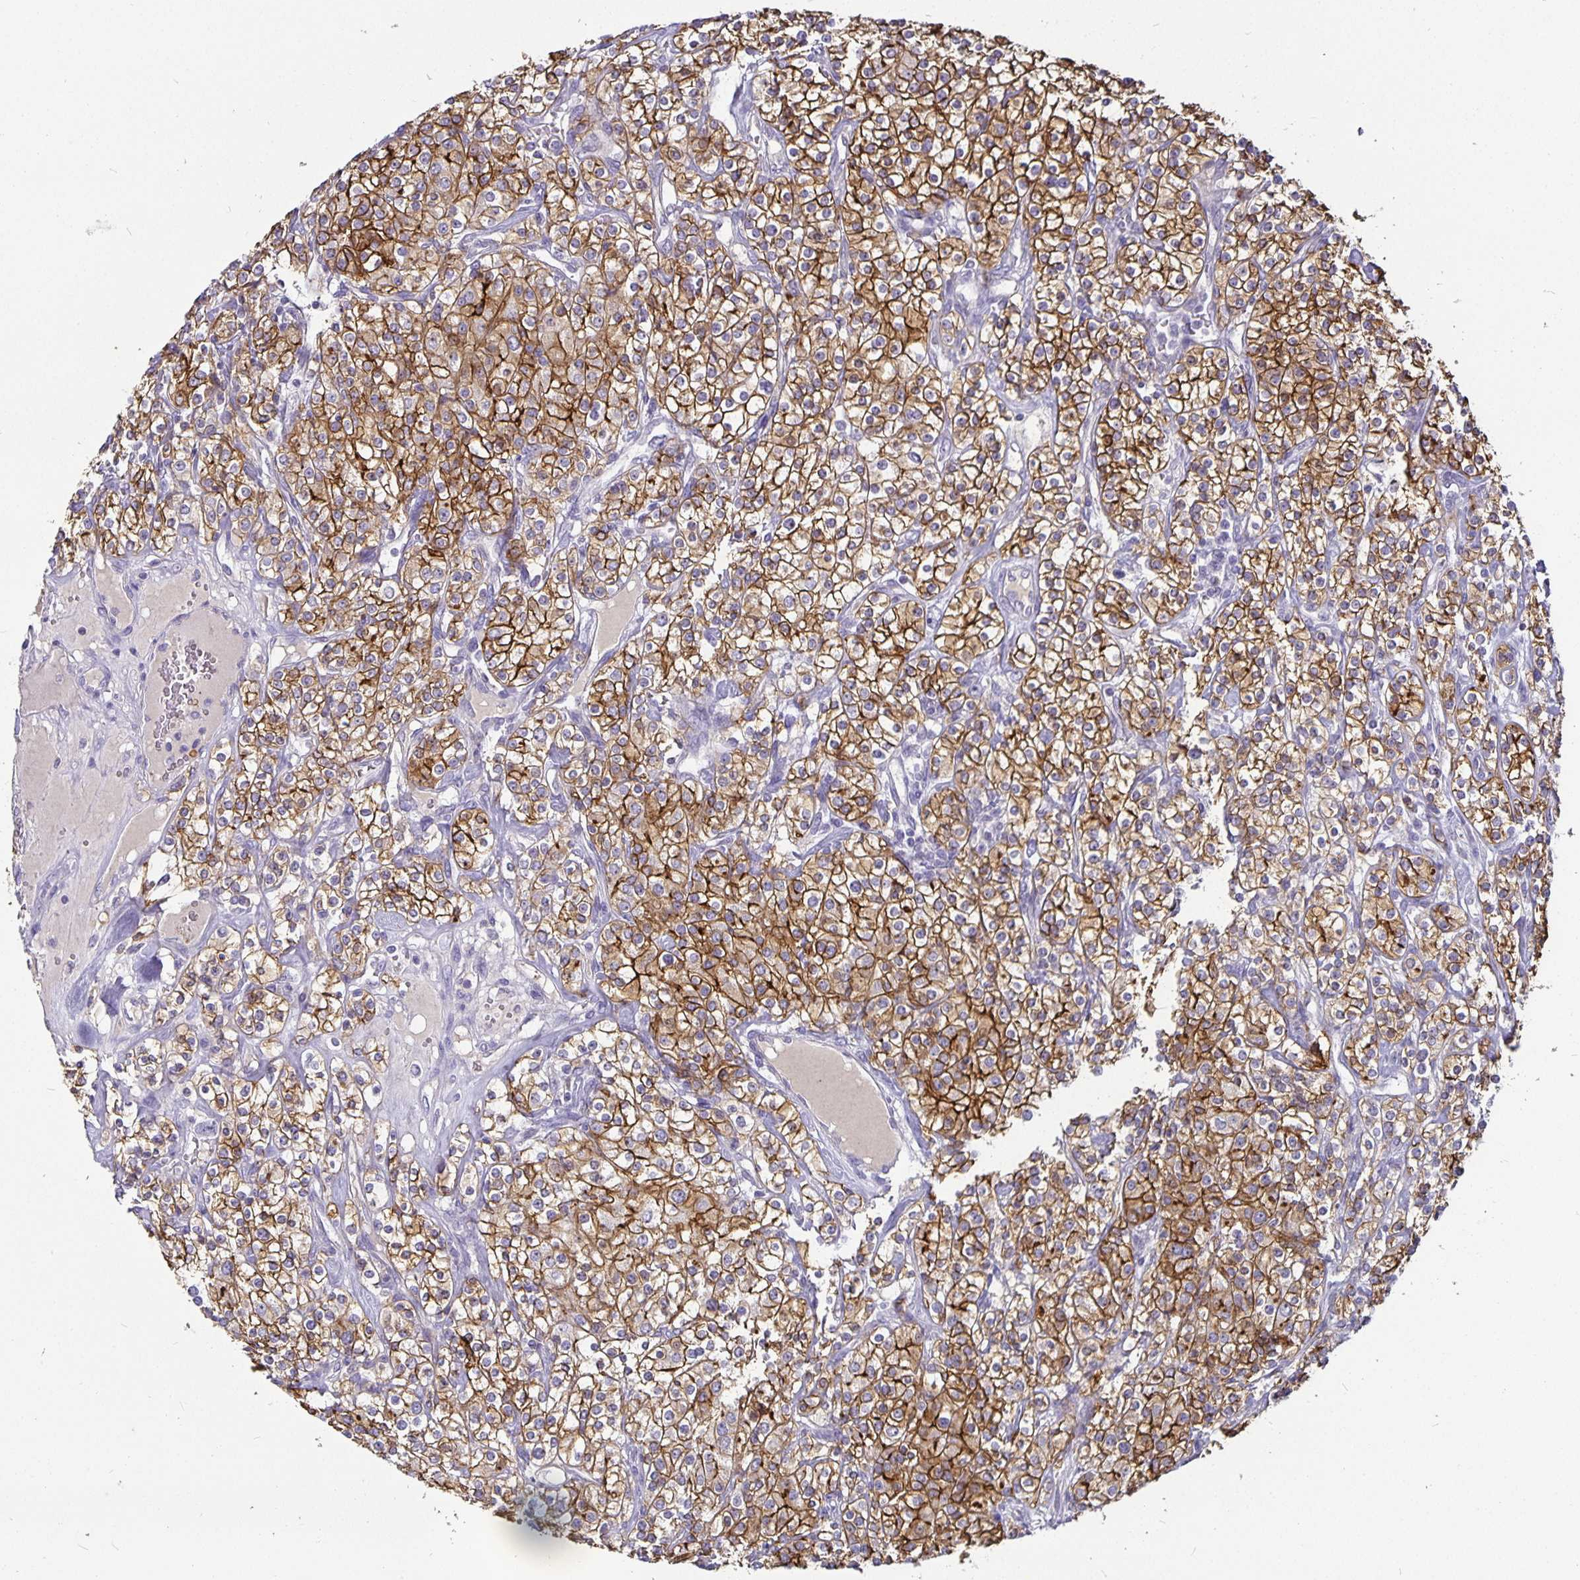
{"staining": {"intensity": "moderate", "quantity": ">75%", "location": "cytoplasmic/membranous"}, "tissue": "renal cancer", "cell_type": "Tumor cells", "image_type": "cancer", "snomed": [{"axis": "morphology", "description": "Adenocarcinoma, NOS"}, {"axis": "topography", "description": "Kidney"}], "caption": "Immunohistochemical staining of human adenocarcinoma (renal) reveals moderate cytoplasmic/membranous protein positivity in about >75% of tumor cells.", "gene": "CA12", "patient": {"sex": "male", "age": 77}}